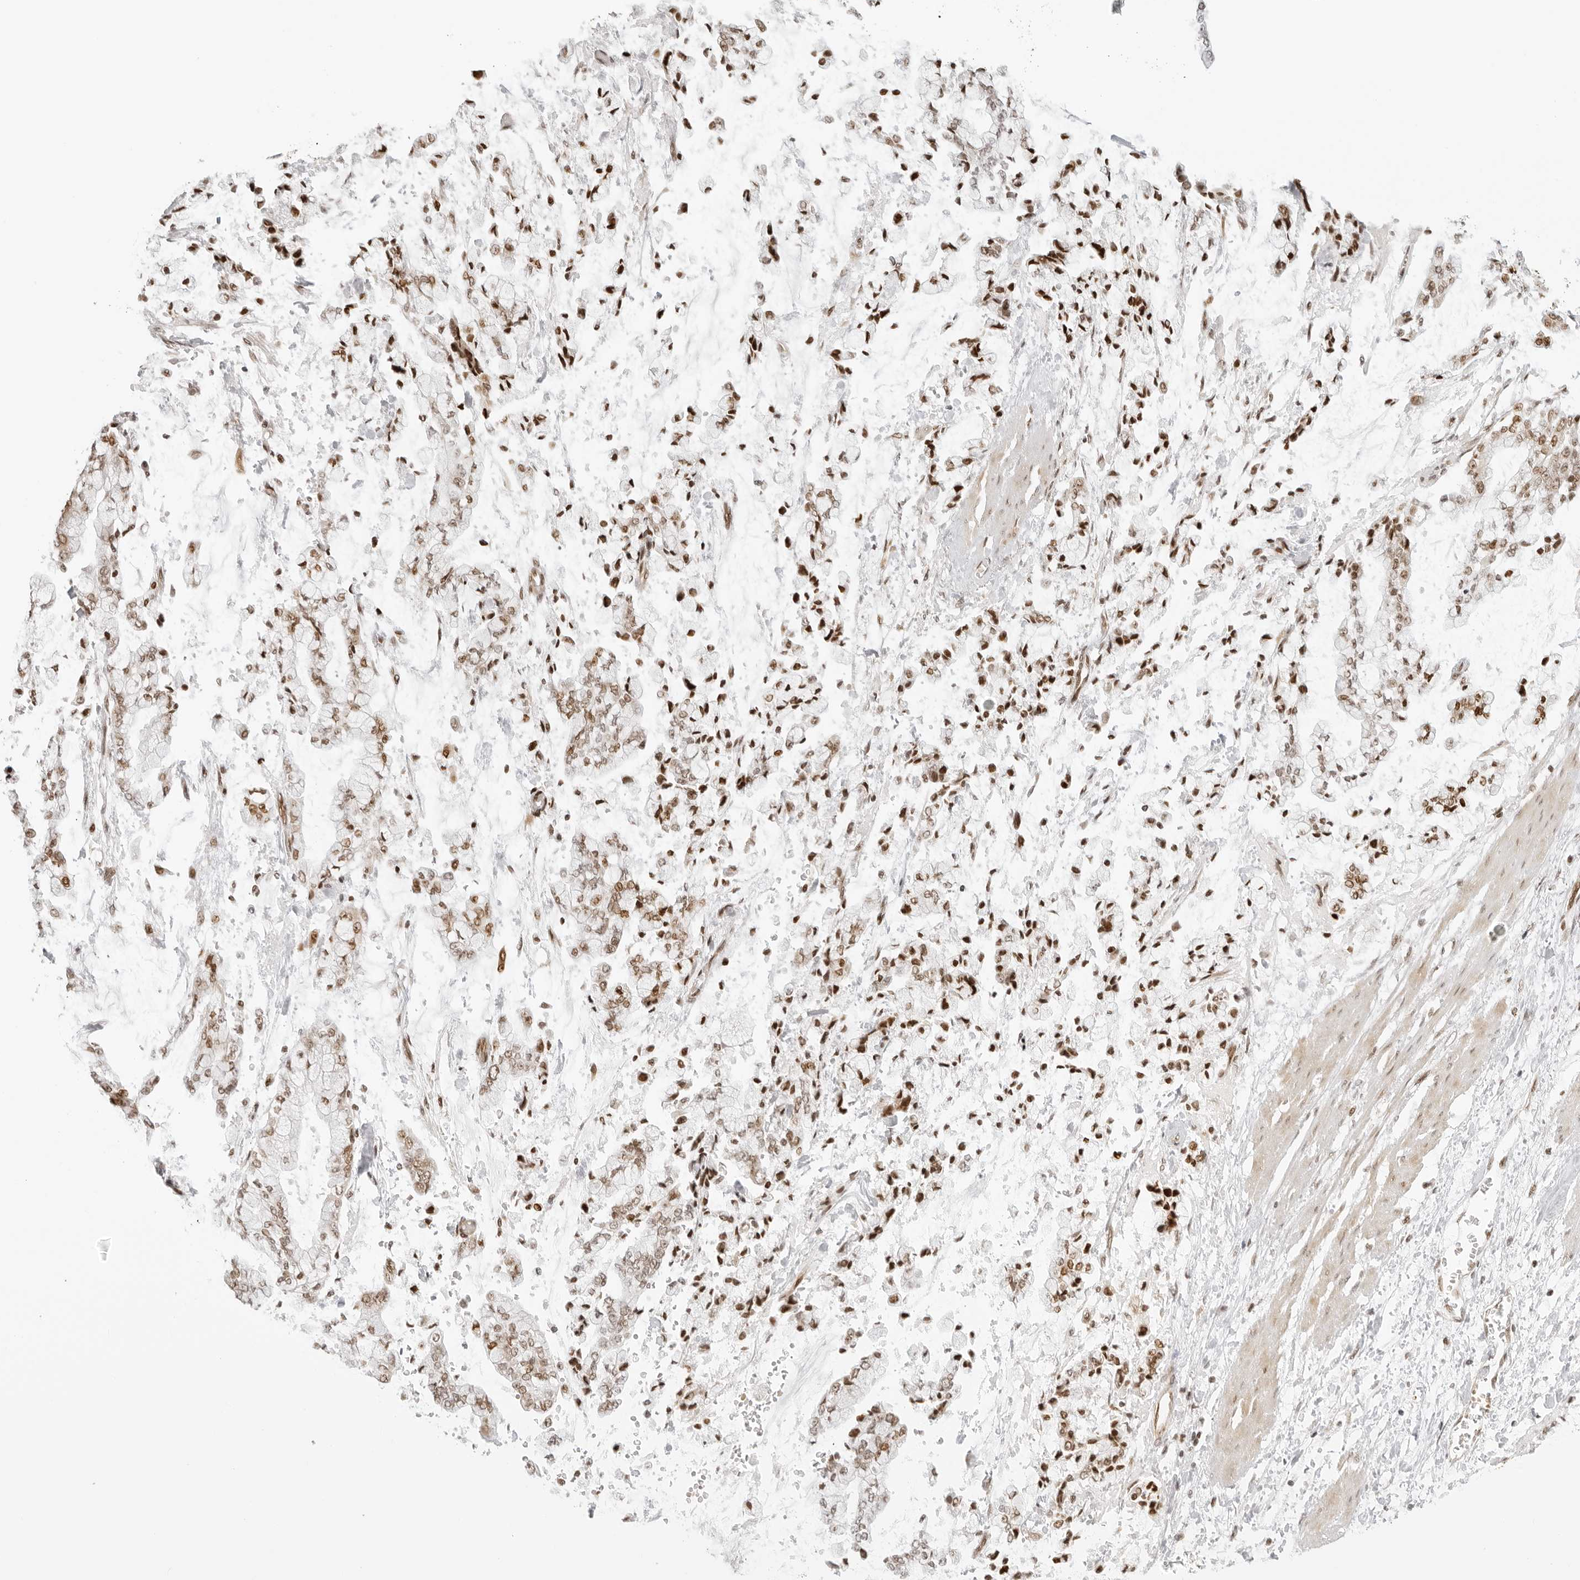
{"staining": {"intensity": "weak", "quantity": "25%-75%", "location": "nuclear"}, "tissue": "stomach cancer", "cell_type": "Tumor cells", "image_type": "cancer", "snomed": [{"axis": "morphology", "description": "Normal tissue, NOS"}, {"axis": "morphology", "description": "Adenocarcinoma, NOS"}, {"axis": "topography", "description": "Stomach, upper"}, {"axis": "topography", "description": "Stomach"}], "caption": "Approximately 25%-75% of tumor cells in human adenocarcinoma (stomach) exhibit weak nuclear protein expression as visualized by brown immunohistochemical staining.", "gene": "RCC1", "patient": {"sex": "male", "age": 76}}